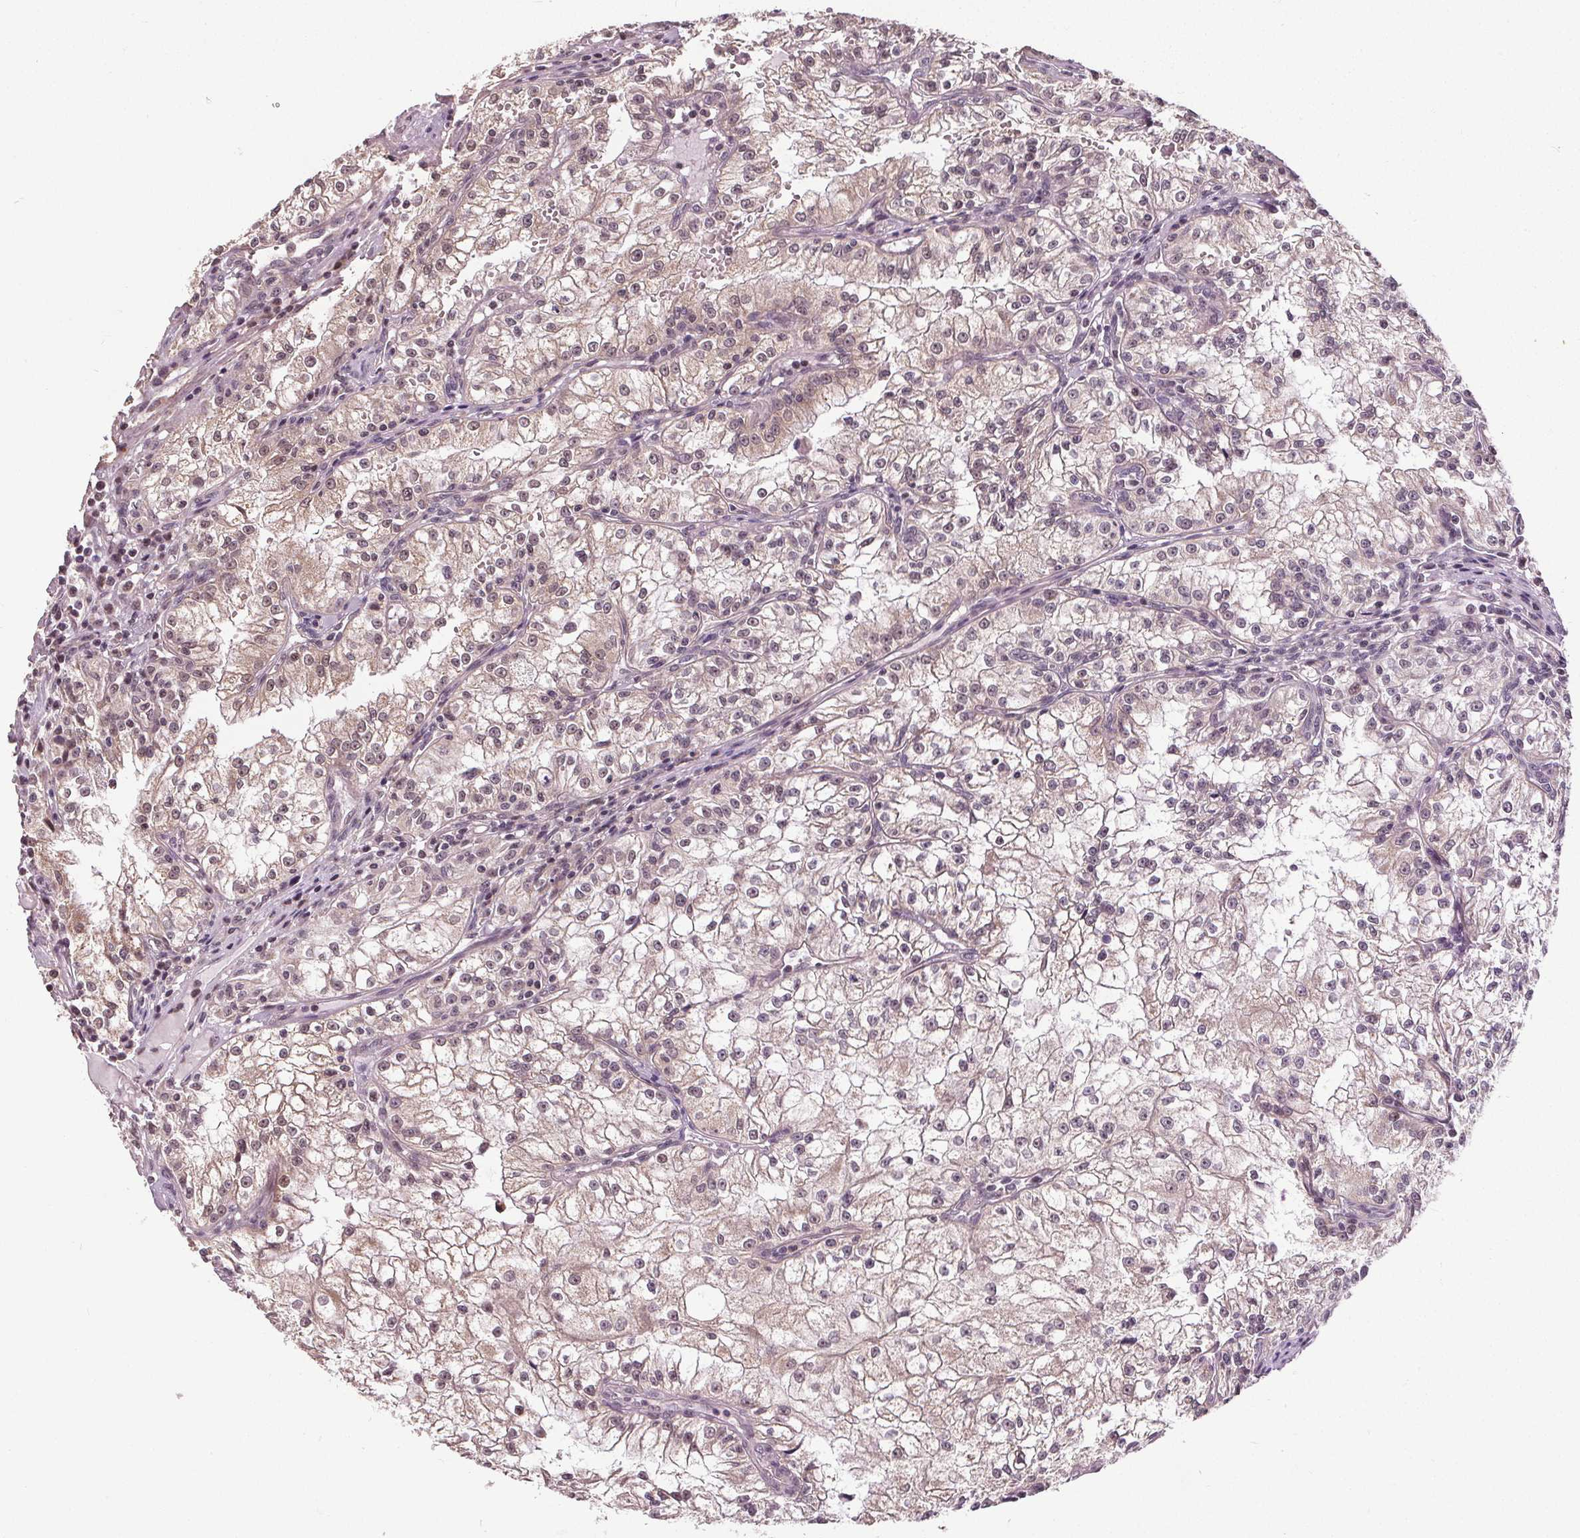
{"staining": {"intensity": "weak", "quantity": "25%-75%", "location": "cytoplasmic/membranous,nuclear"}, "tissue": "renal cancer", "cell_type": "Tumor cells", "image_type": "cancer", "snomed": [{"axis": "morphology", "description": "Adenocarcinoma, NOS"}, {"axis": "topography", "description": "Kidney"}], "caption": "A micrograph showing weak cytoplasmic/membranous and nuclear positivity in approximately 25%-75% of tumor cells in renal adenocarcinoma, as visualized by brown immunohistochemical staining.", "gene": "KIAA0232", "patient": {"sex": "male", "age": 36}}